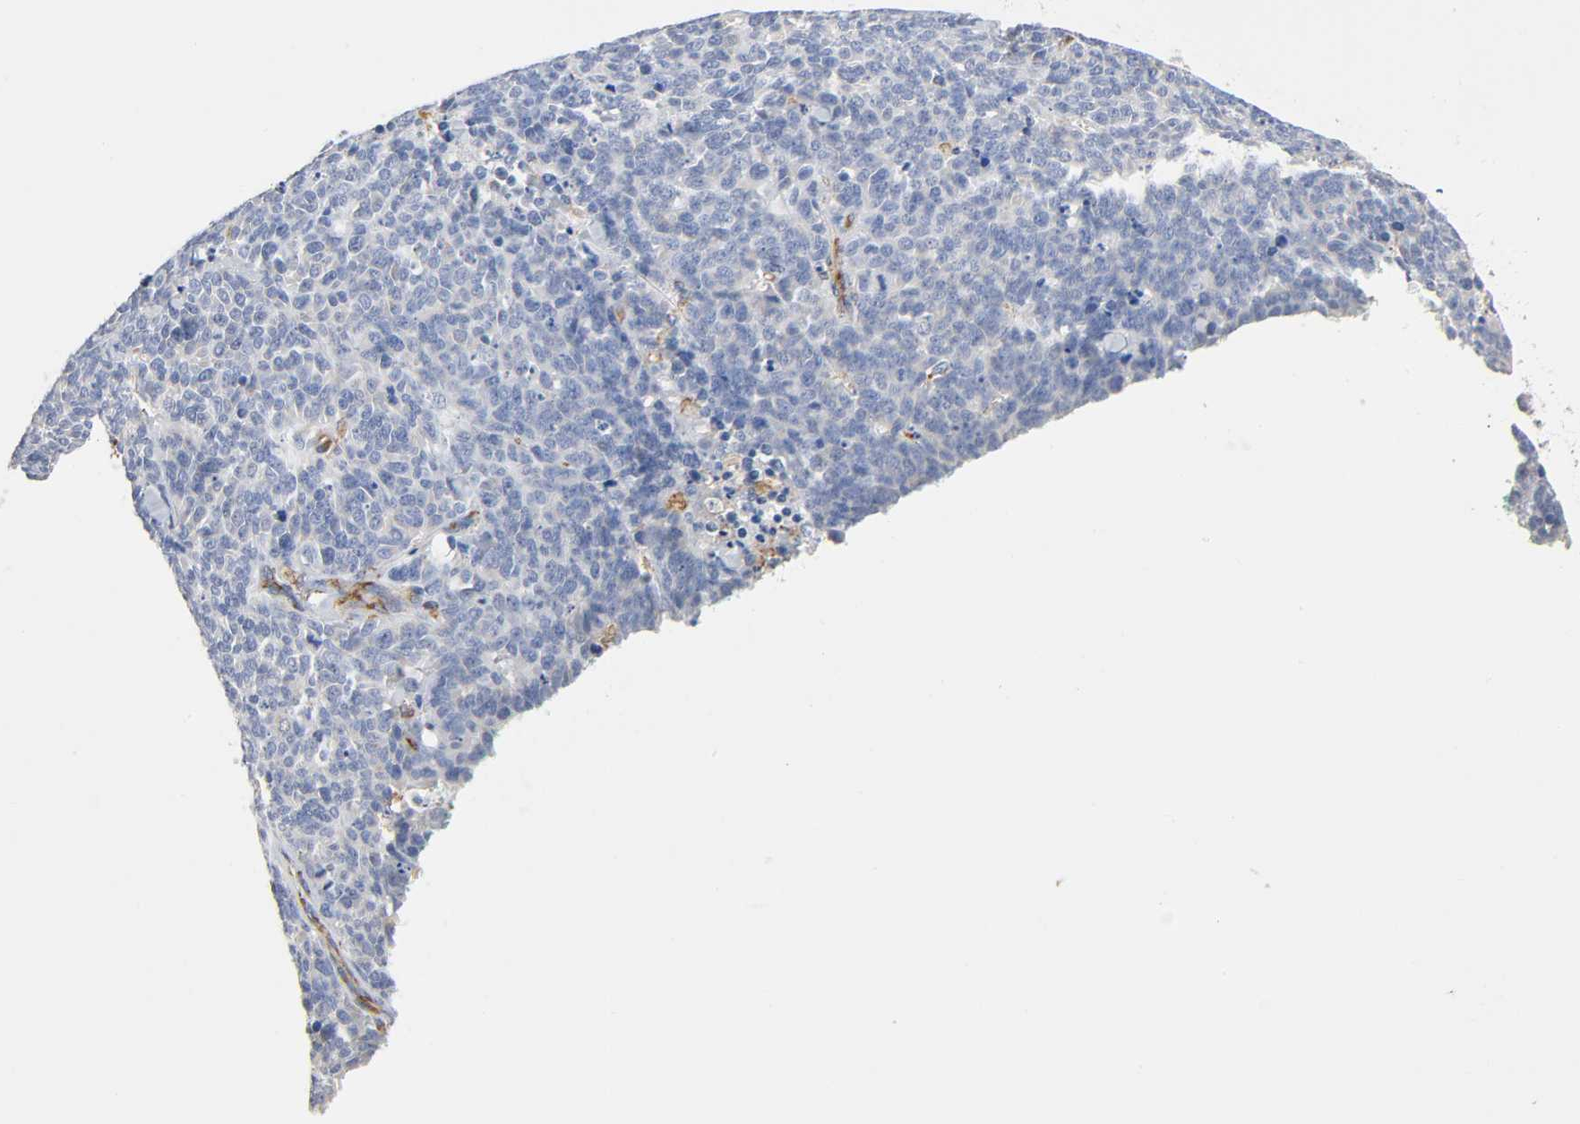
{"staining": {"intensity": "negative", "quantity": "none", "location": "none"}, "tissue": "lung cancer", "cell_type": "Tumor cells", "image_type": "cancer", "snomed": [{"axis": "morphology", "description": "Neoplasm, malignant, NOS"}, {"axis": "topography", "description": "Lung"}], "caption": "Immunohistochemical staining of human lung malignant neoplasm shows no significant expression in tumor cells.", "gene": "UCKL1", "patient": {"sex": "female", "age": 58}}